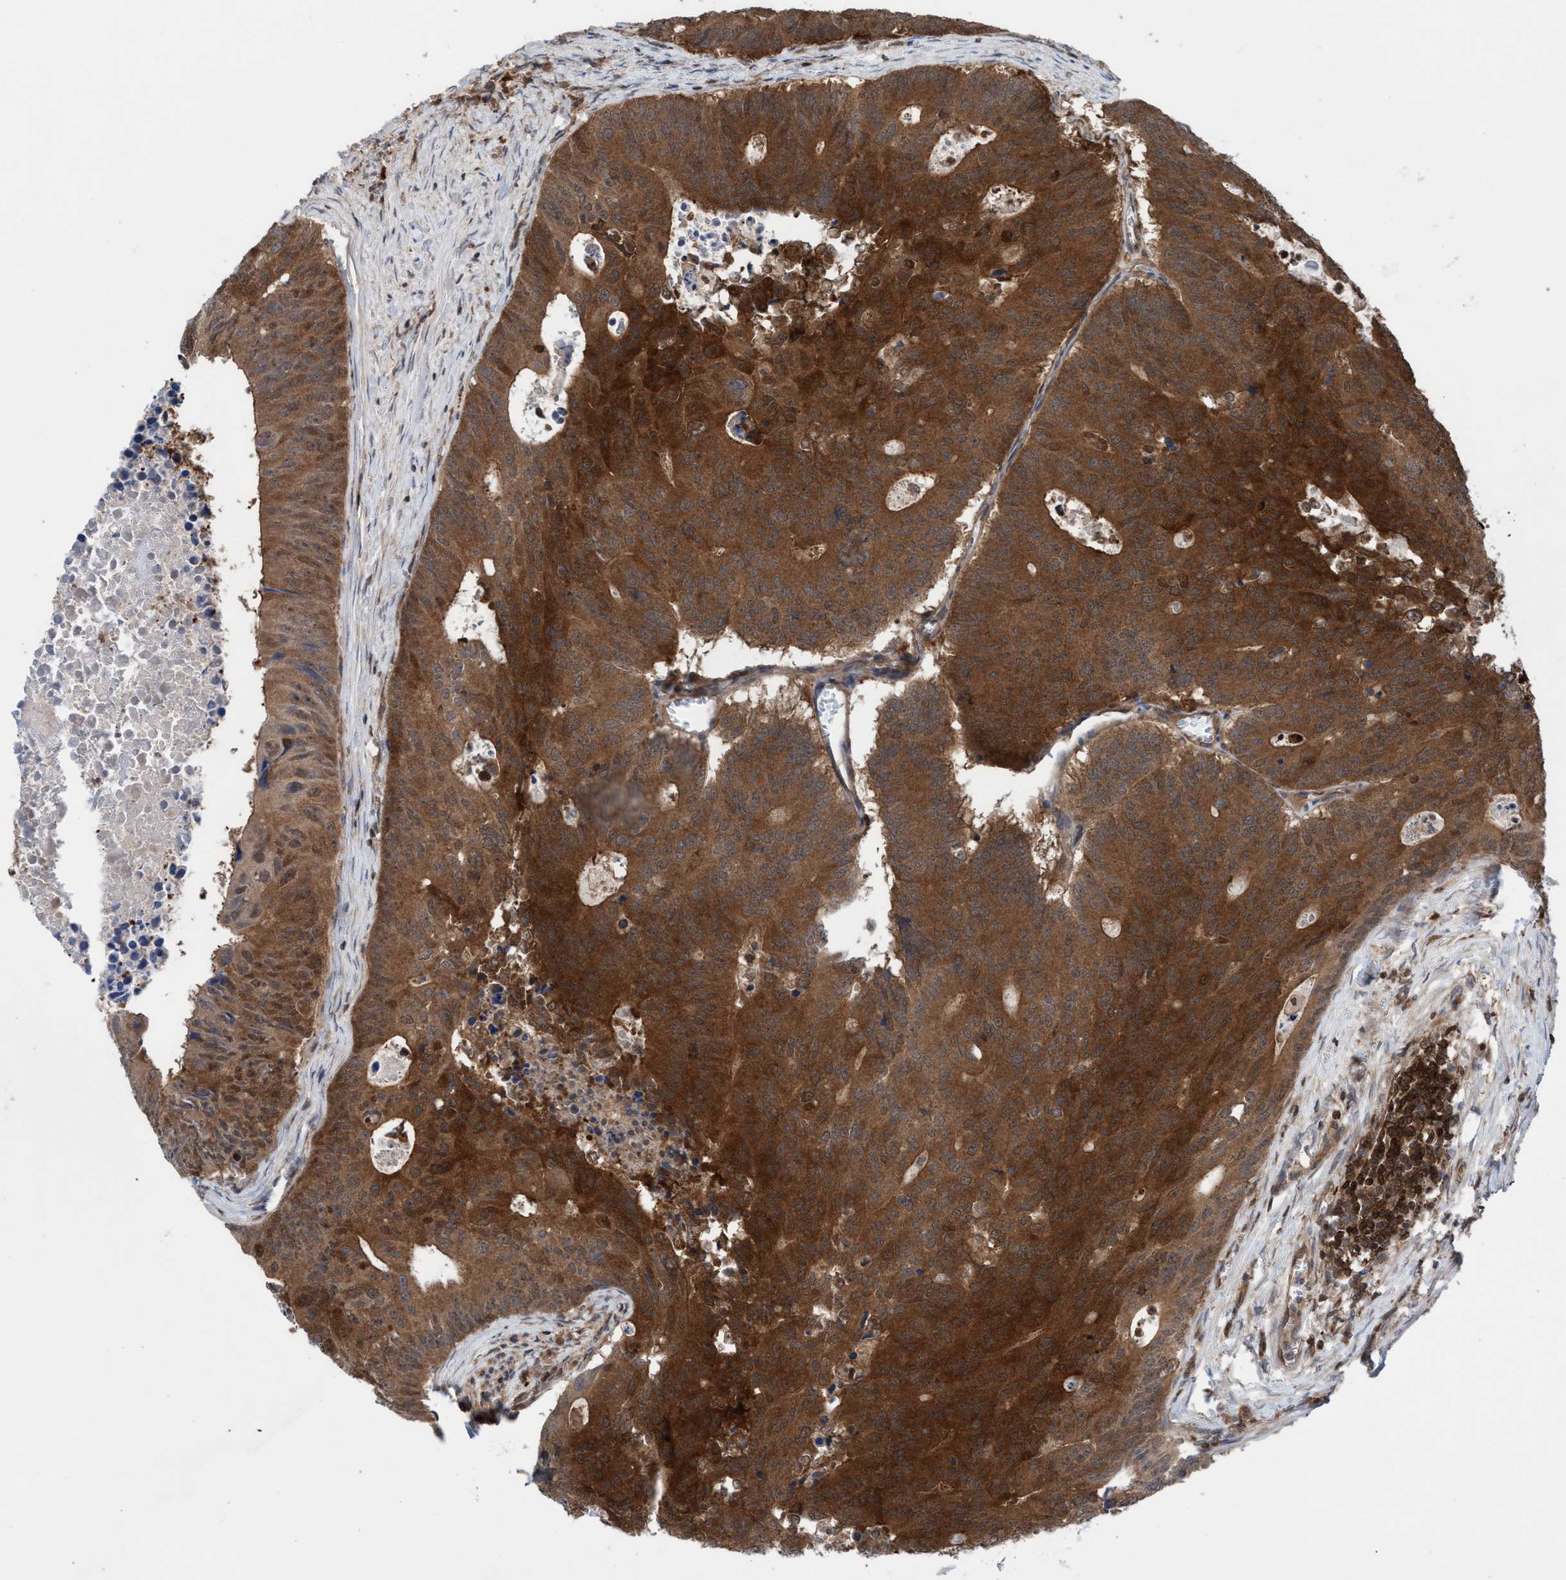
{"staining": {"intensity": "strong", "quantity": ">75%", "location": "cytoplasmic/membranous,nuclear"}, "tissue": "colorectal cancer", "cell_type": "Tumor cells", "image_type": "cancer", "snomed": [{"axis": "morphology", "description": "Adenocarcinoma, NOS"}, {"axis": "topography", "description": "Colon"}], "caption": "DAB immunohistochemical staining of human adenocarcinoma (colorectal) demonstrates strong cytoplasmic/membranous and nuclear protein positivity in about >75% of tumor cells.", "gene": "GLOD4", "patient": {"sex": "male", "age": 87}}